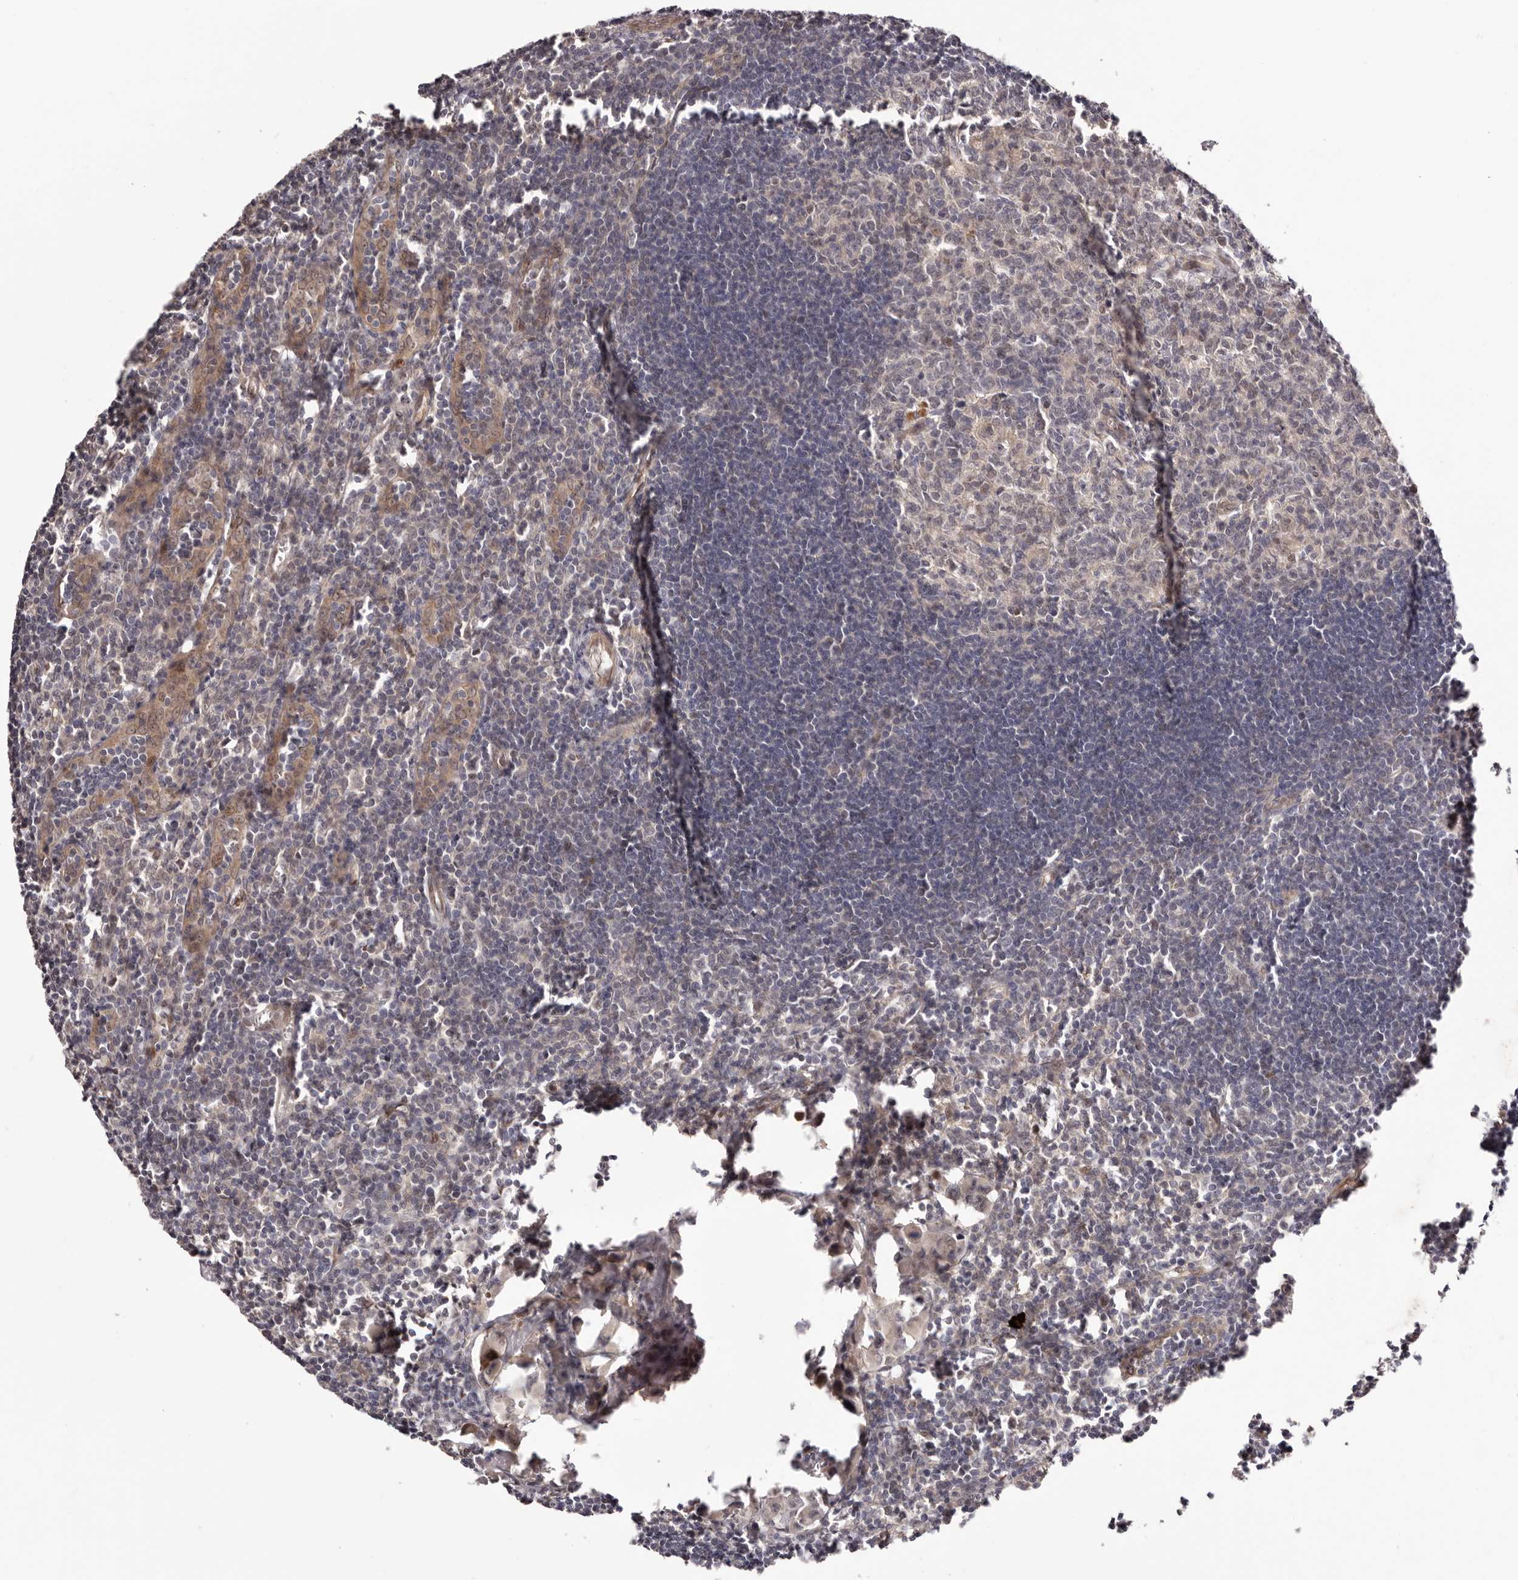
{"staining": {"intensity": "moderate", "quantity": "<25%", "location": "nuclear"}, "tissue": "lymph node", "cell_type": "Germinal center cells", "image_type": "normal", "snomed": [{"axis": "morphology", "description": "Normal tissue, NOS"}, {"axis": "morphology", "description": "Malignant melanoma, Metastatic site"}, {"axis": "topography", "description": "Lymph node"}], "caption": "About <25% of germinal center cells in normal lymph node reveal moderate nuclear protein staining as visualized by brown immunohistochemical staining.", "gene": "EGR3", "patient": {"sex": "male", "age": 41}}